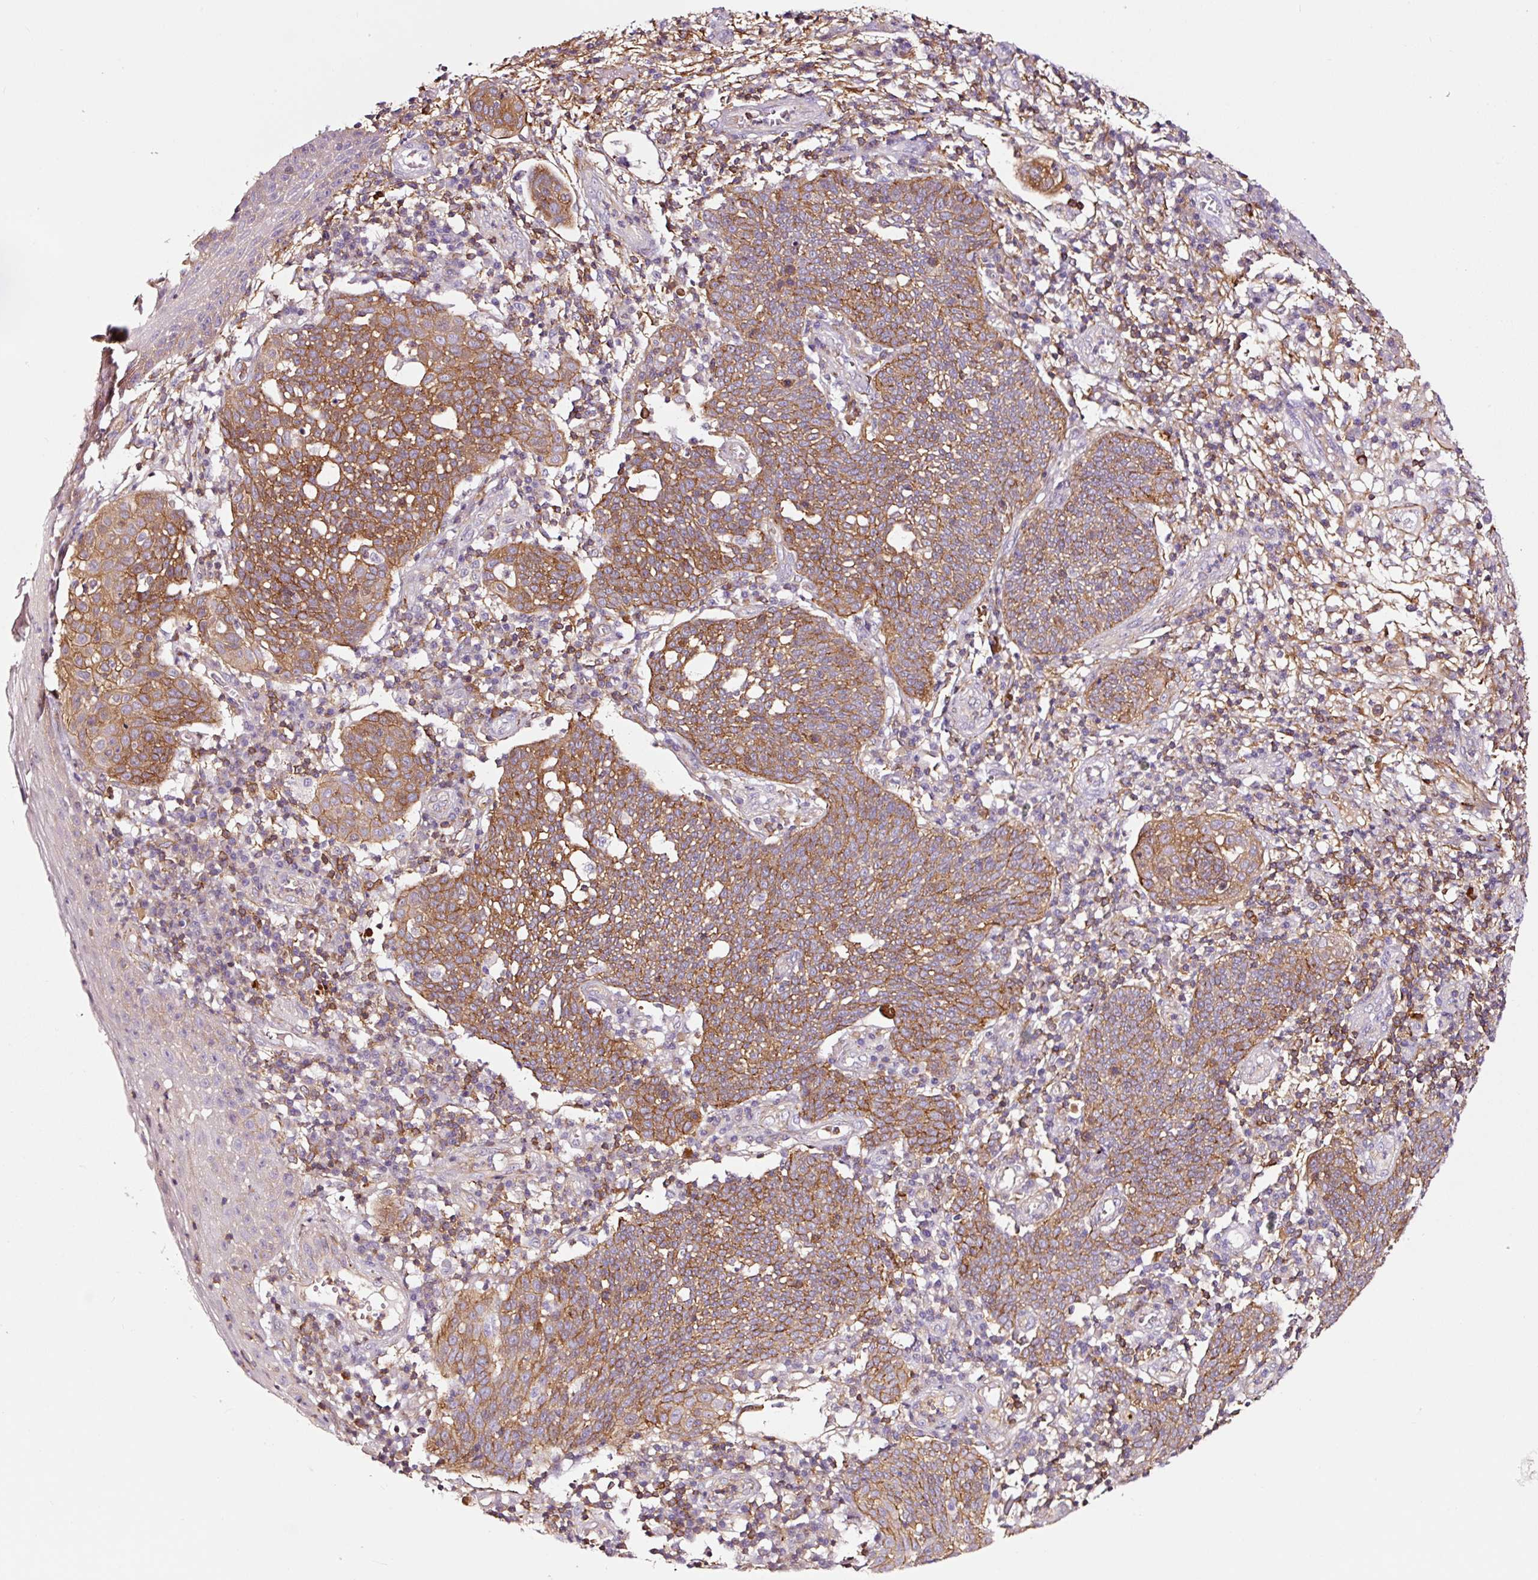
{"staining": {"intensity": "moderate", "quantity": ">75%", "location": "cytoplasmic/membranous"}, "tissue": "cervical cancer", "cell_type": "Tumor cells", "image_type": "cancer", "snomed": [{"axis": "morphology", "description": "Squamous cell carcinoma, NOS"}, {"axis": "topography", "description": "Cervix"}], "caption": "Tumor cells reveal medium levels of moderate cytoplasmic/membranous staining in about >75% of cells in human squamous cell carcinoma (cervical). The protein of interest is stained brown, and the nuclei are stained in blue (DAB (3,3'-diaminobenzidine) IHC with brightfield microscopy, high magnification).", "gene": "ADD3", "patient": {"sex": "female", "age": 34}}